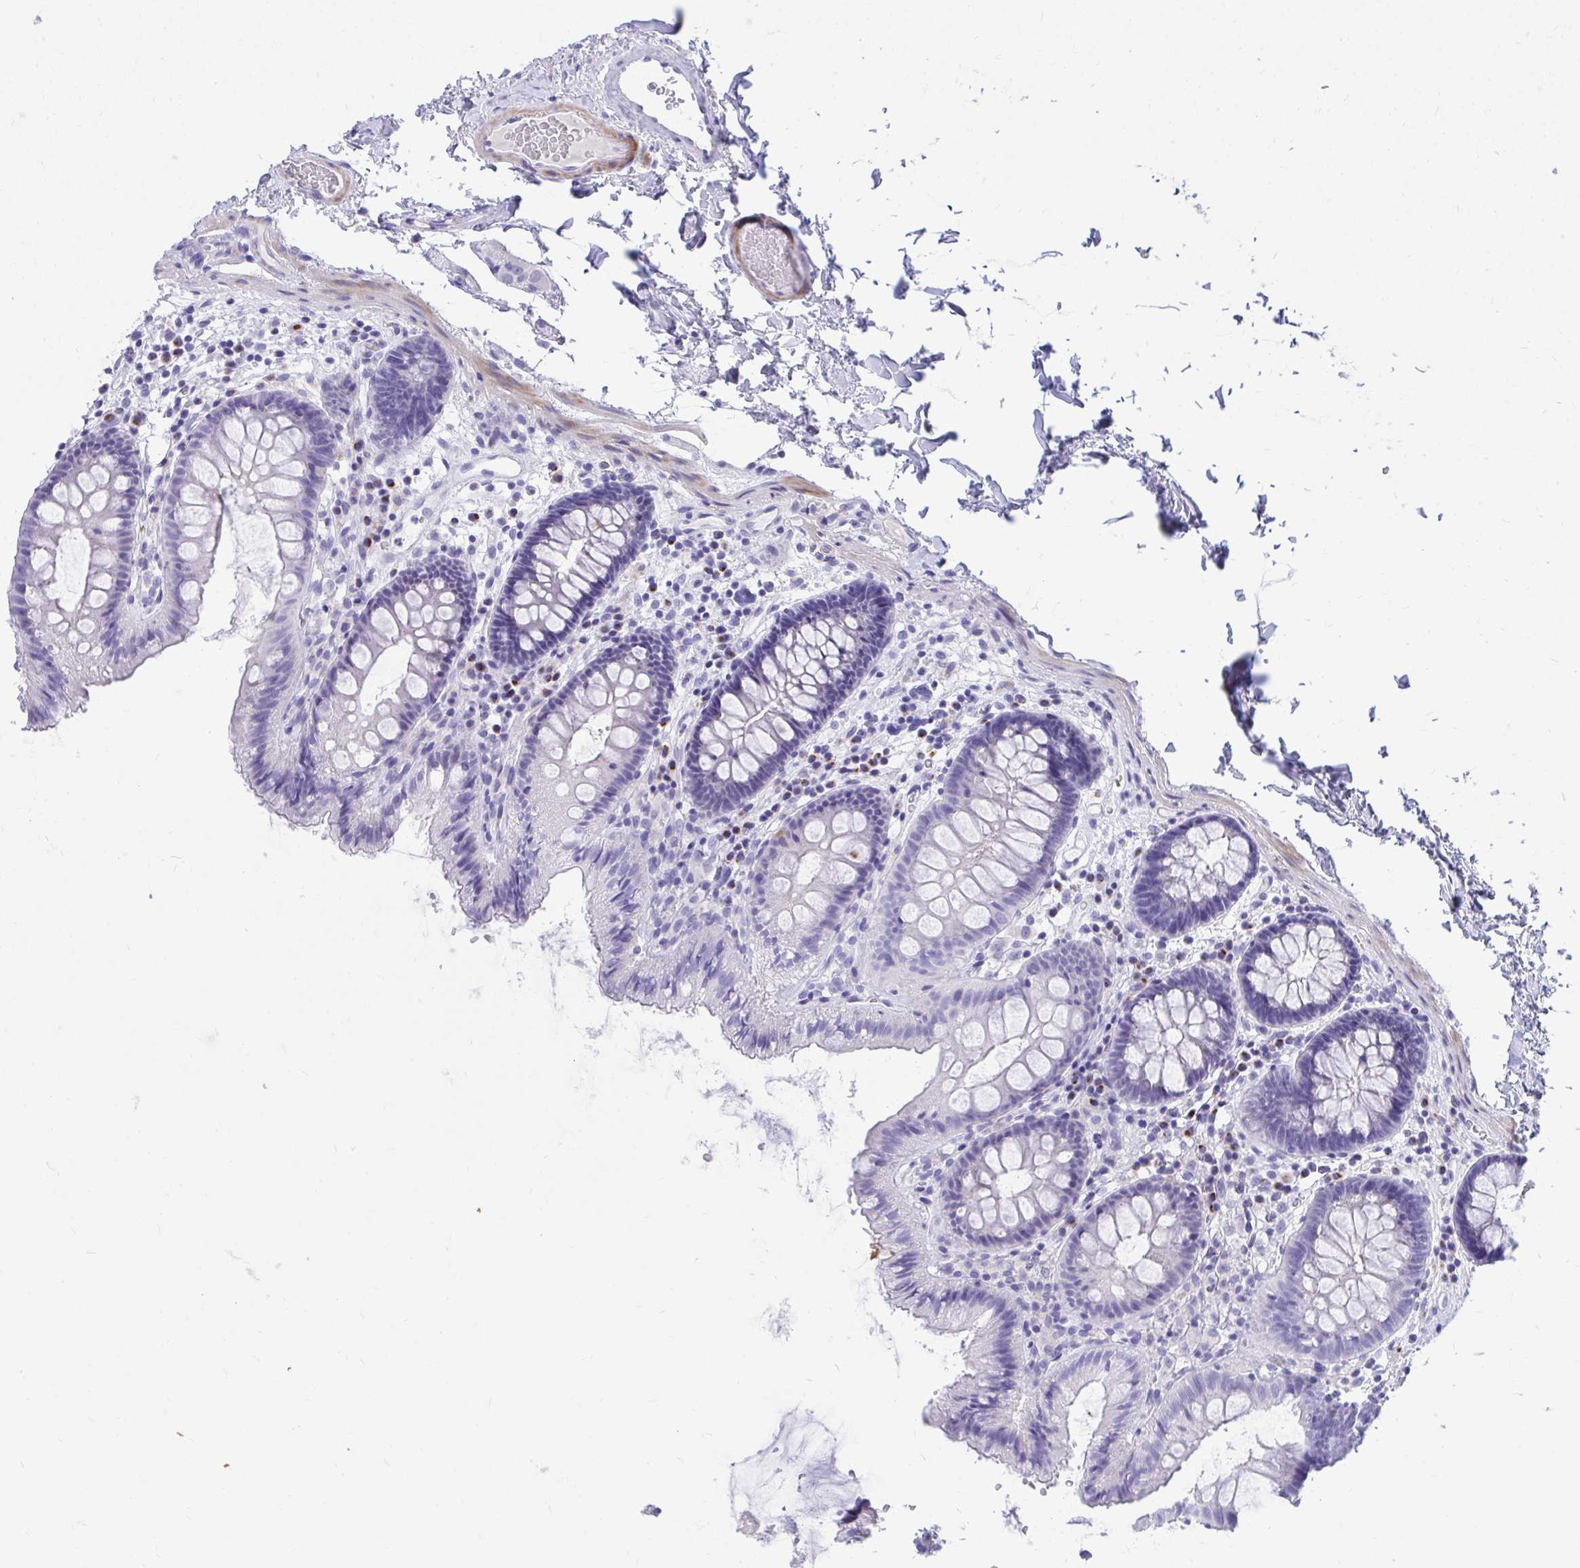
{"staining": {"intensity": "negative", "quantity": "none", "location": "none"}, "tissue": "colon", "cell_type": "Endothelial cells", "image_type": "normal", "snomed": [{"axis": "morphology", "description": "Normal tissue, NOS"}, {"axis": "topography", "description": "Colon"}], "caption": "DAB immunohistochemical staining of benign human colon displays no significant expression in endothelial cells. (DAB IHC with hematoxylin counter stain).", "gene": "ANKDD1B", "patient": {"sex": "male", "age": 84}}